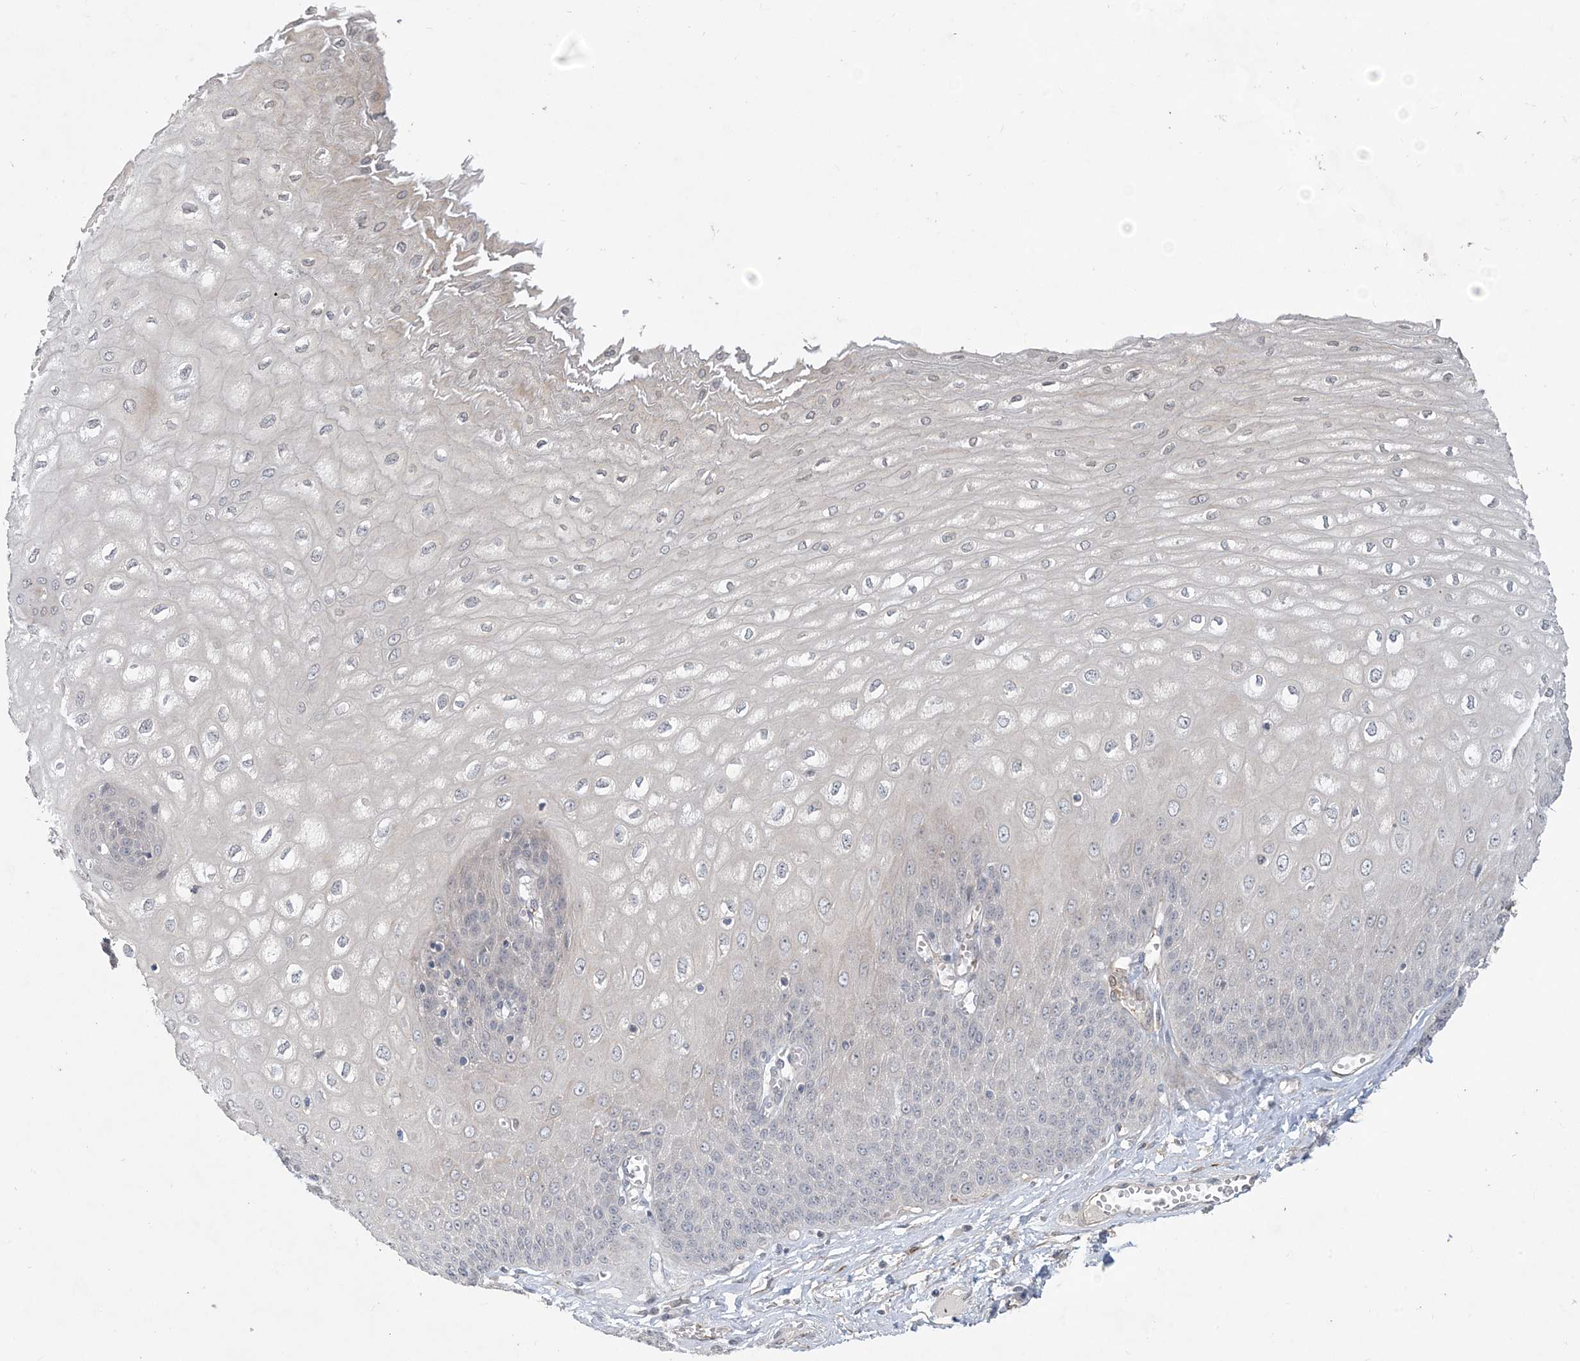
{"staining": {"intensity": "negative", "quantity": "none", "location": "none"}, "tissue": "esophagus", "cell_type": "Squamous epithelial cells", "image_type": "normal", "snomed": [{"axis": "morphology", "description": "Normal tissue, NOS"}, {"axis": "topography", "description": "Esophagus"}], "caption": "An IHC histopathology image of unremarkable esophagus is shown. There is no staining in squamous epithelial cells of esophagus.", "gene": "CDS1", "patient": {"sex": "male", "age": 60}}